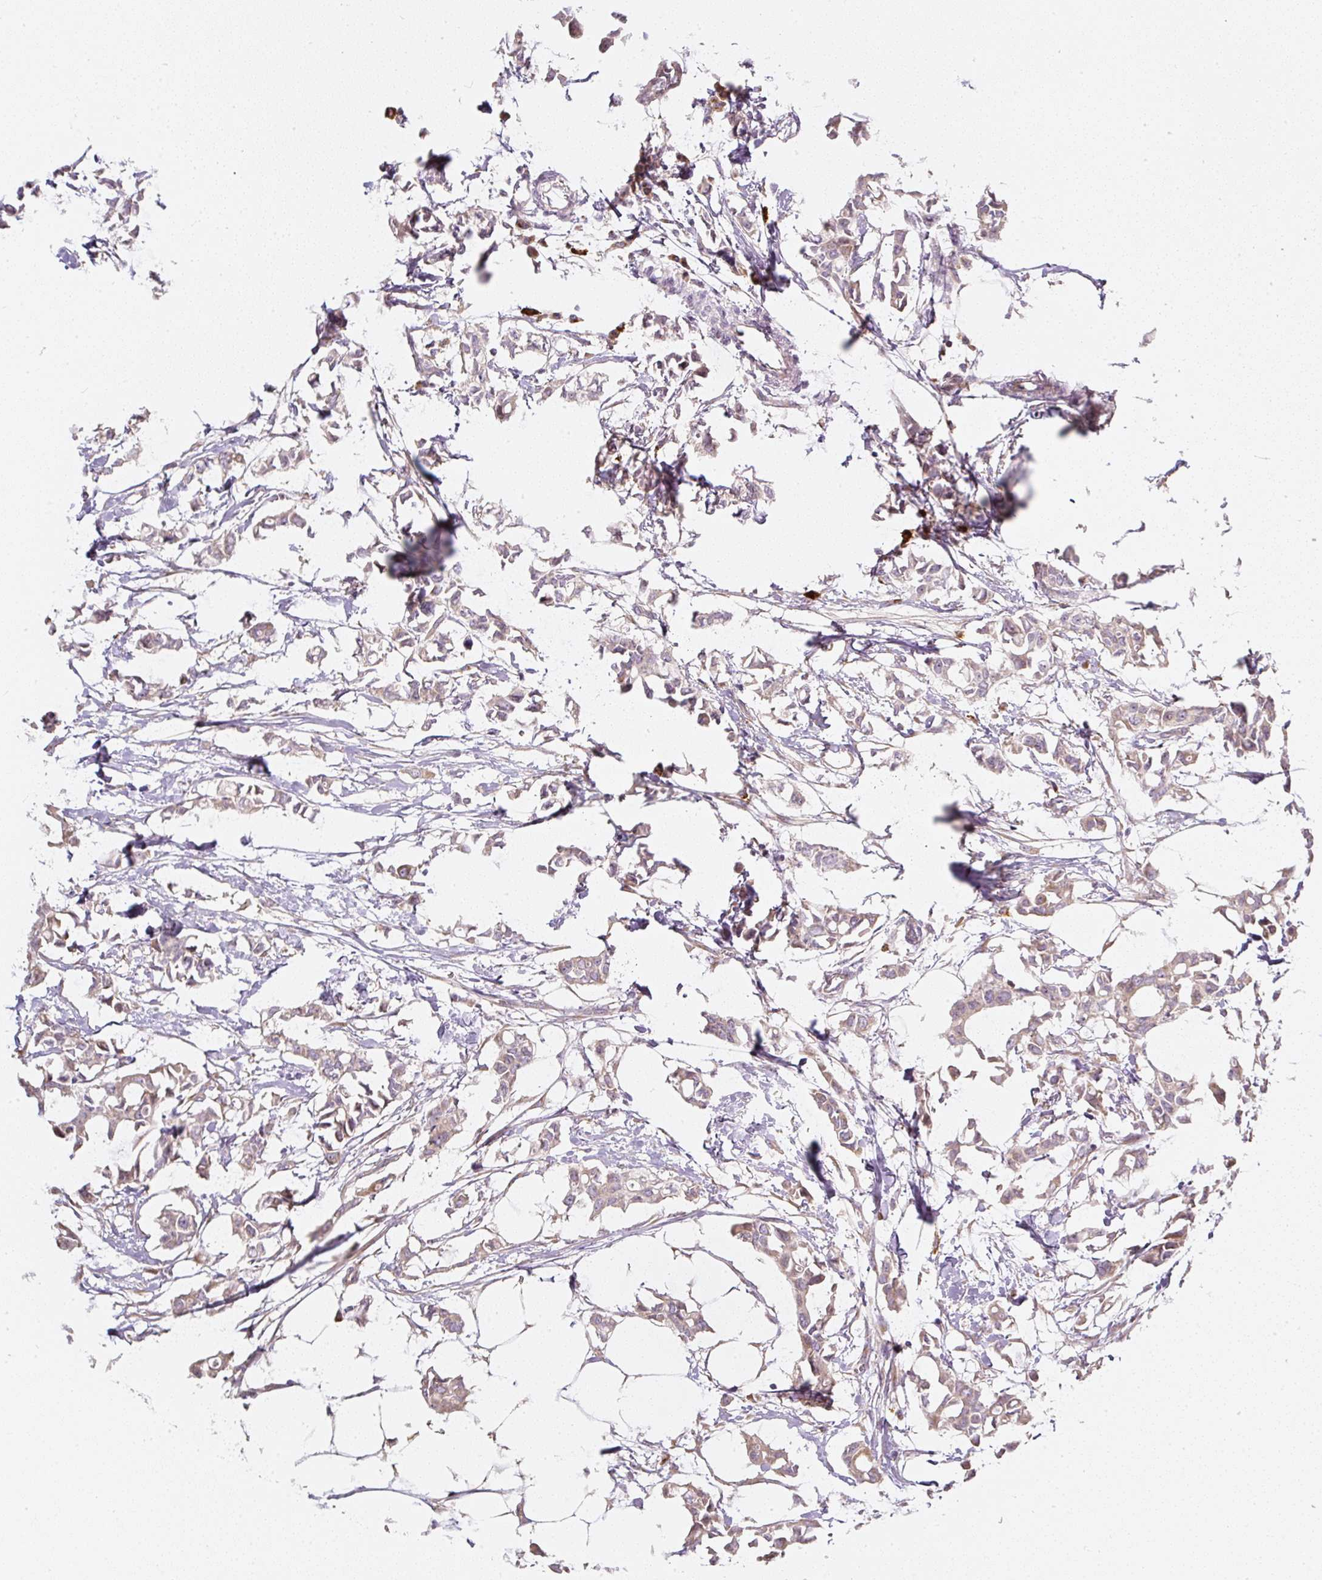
{"staining": {"intensity": "weak", "quantity": ">75%", "location": "cytoplasmic/membranous"}, "tissue": "breast cancer", "cell_type": "Tumor cells", "image_type": "cancer", "snomed": [{"axis": "morphology", "description": "Duct carcinoma"}, {"axis": "topography", "description": "Breast"}], "caption": "Infiltrating ductal carcinoma (breast) stained for a protein shows weak cytoplasmic/membranous positivity in tumor cells.", "gene": "MLX", "patient": {"sex": "female", "age": 41}}